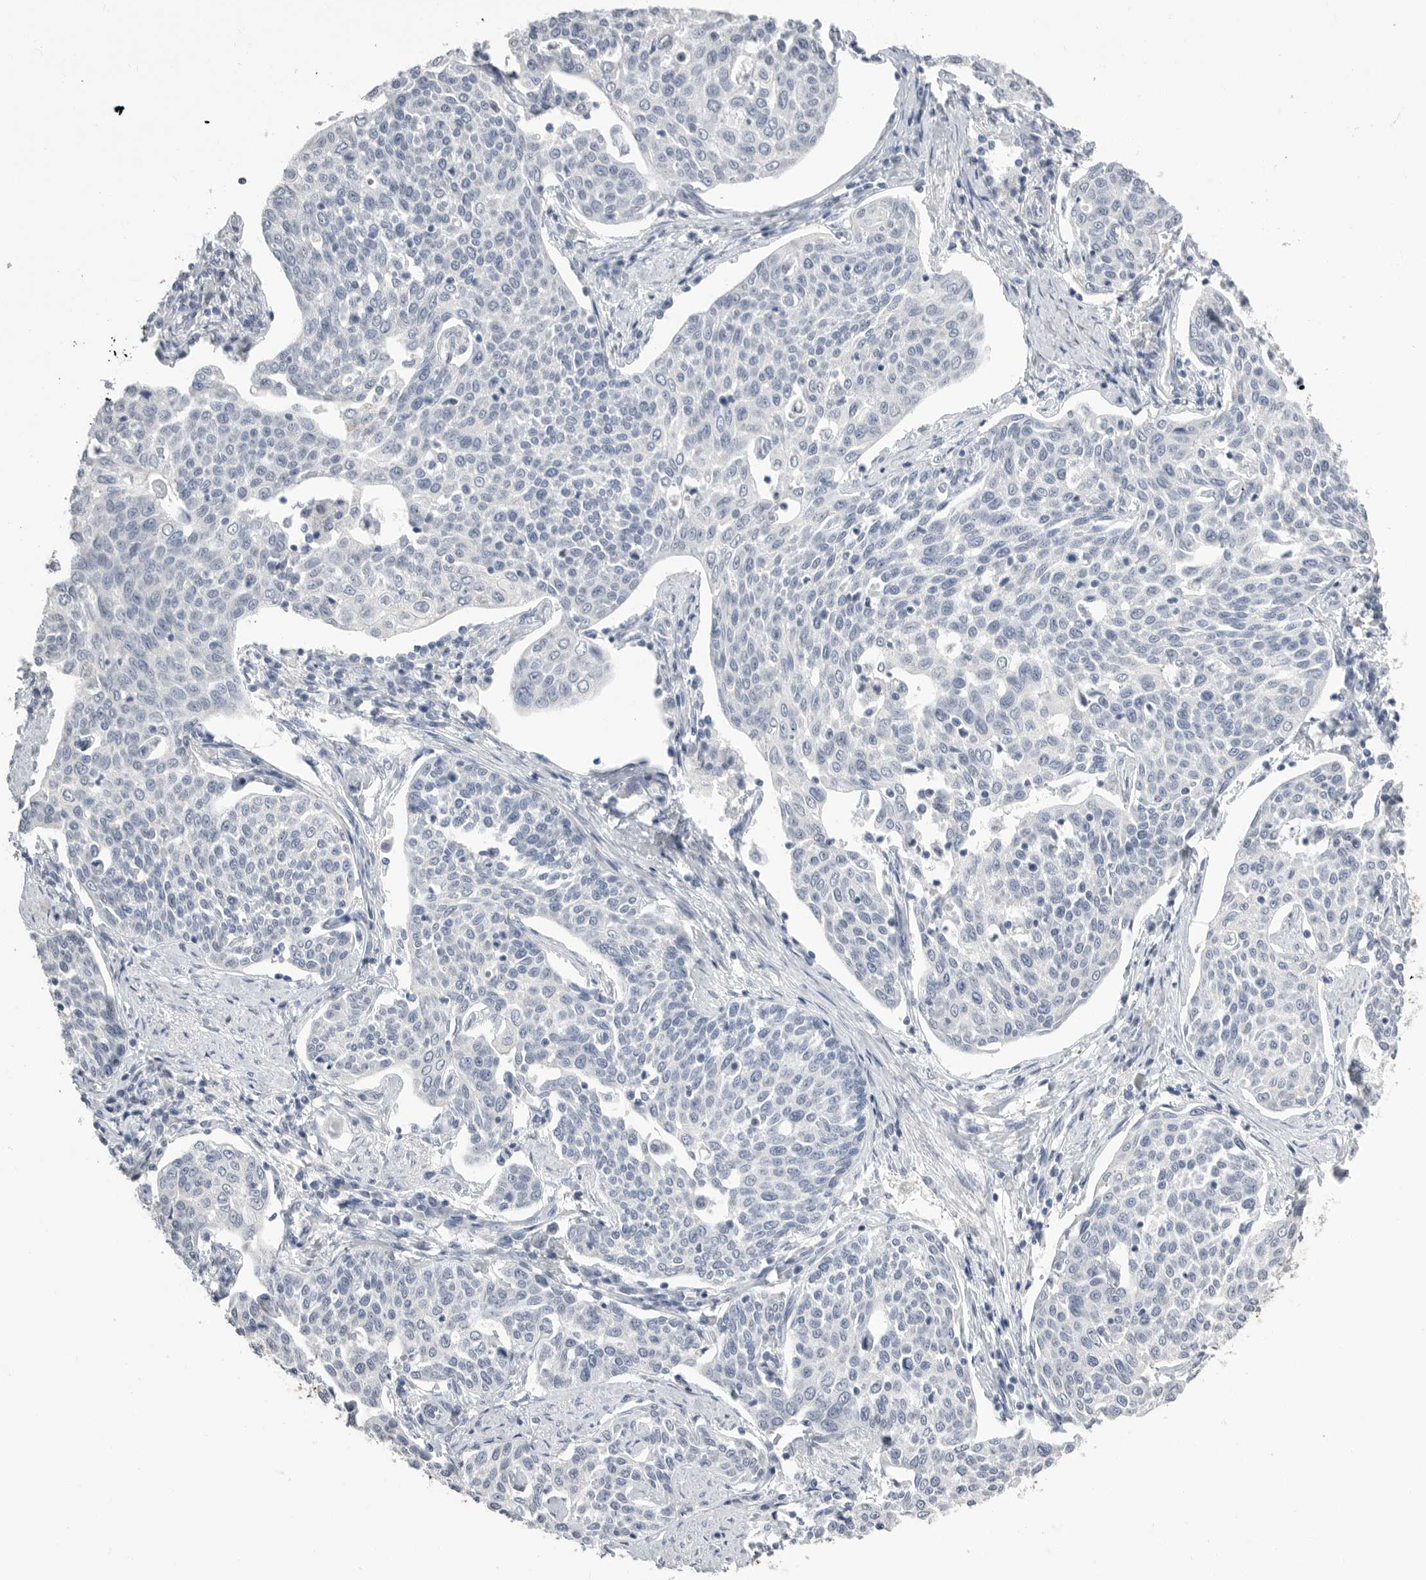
{"staining": {"intensity": "negative", "quantity": "none", "location": "none"}, "tissue": "cervical cancer", "cell_type": "Tumor cells", "image_type": "cancer", "snomed": [{"axis": "morphology", "description": "Squamous cell carcinoma, NOS"}, {"axis": "topography", "description": "Cervix"}], "caption": "Tumor cells are negative for protein expression in human cervical cancer. (Brightfield microscopy of DAB immunohistochemistry (IHC) at high magnification).", "gene": "APOA2", "patient": {"sex": "female", "age": 34}}